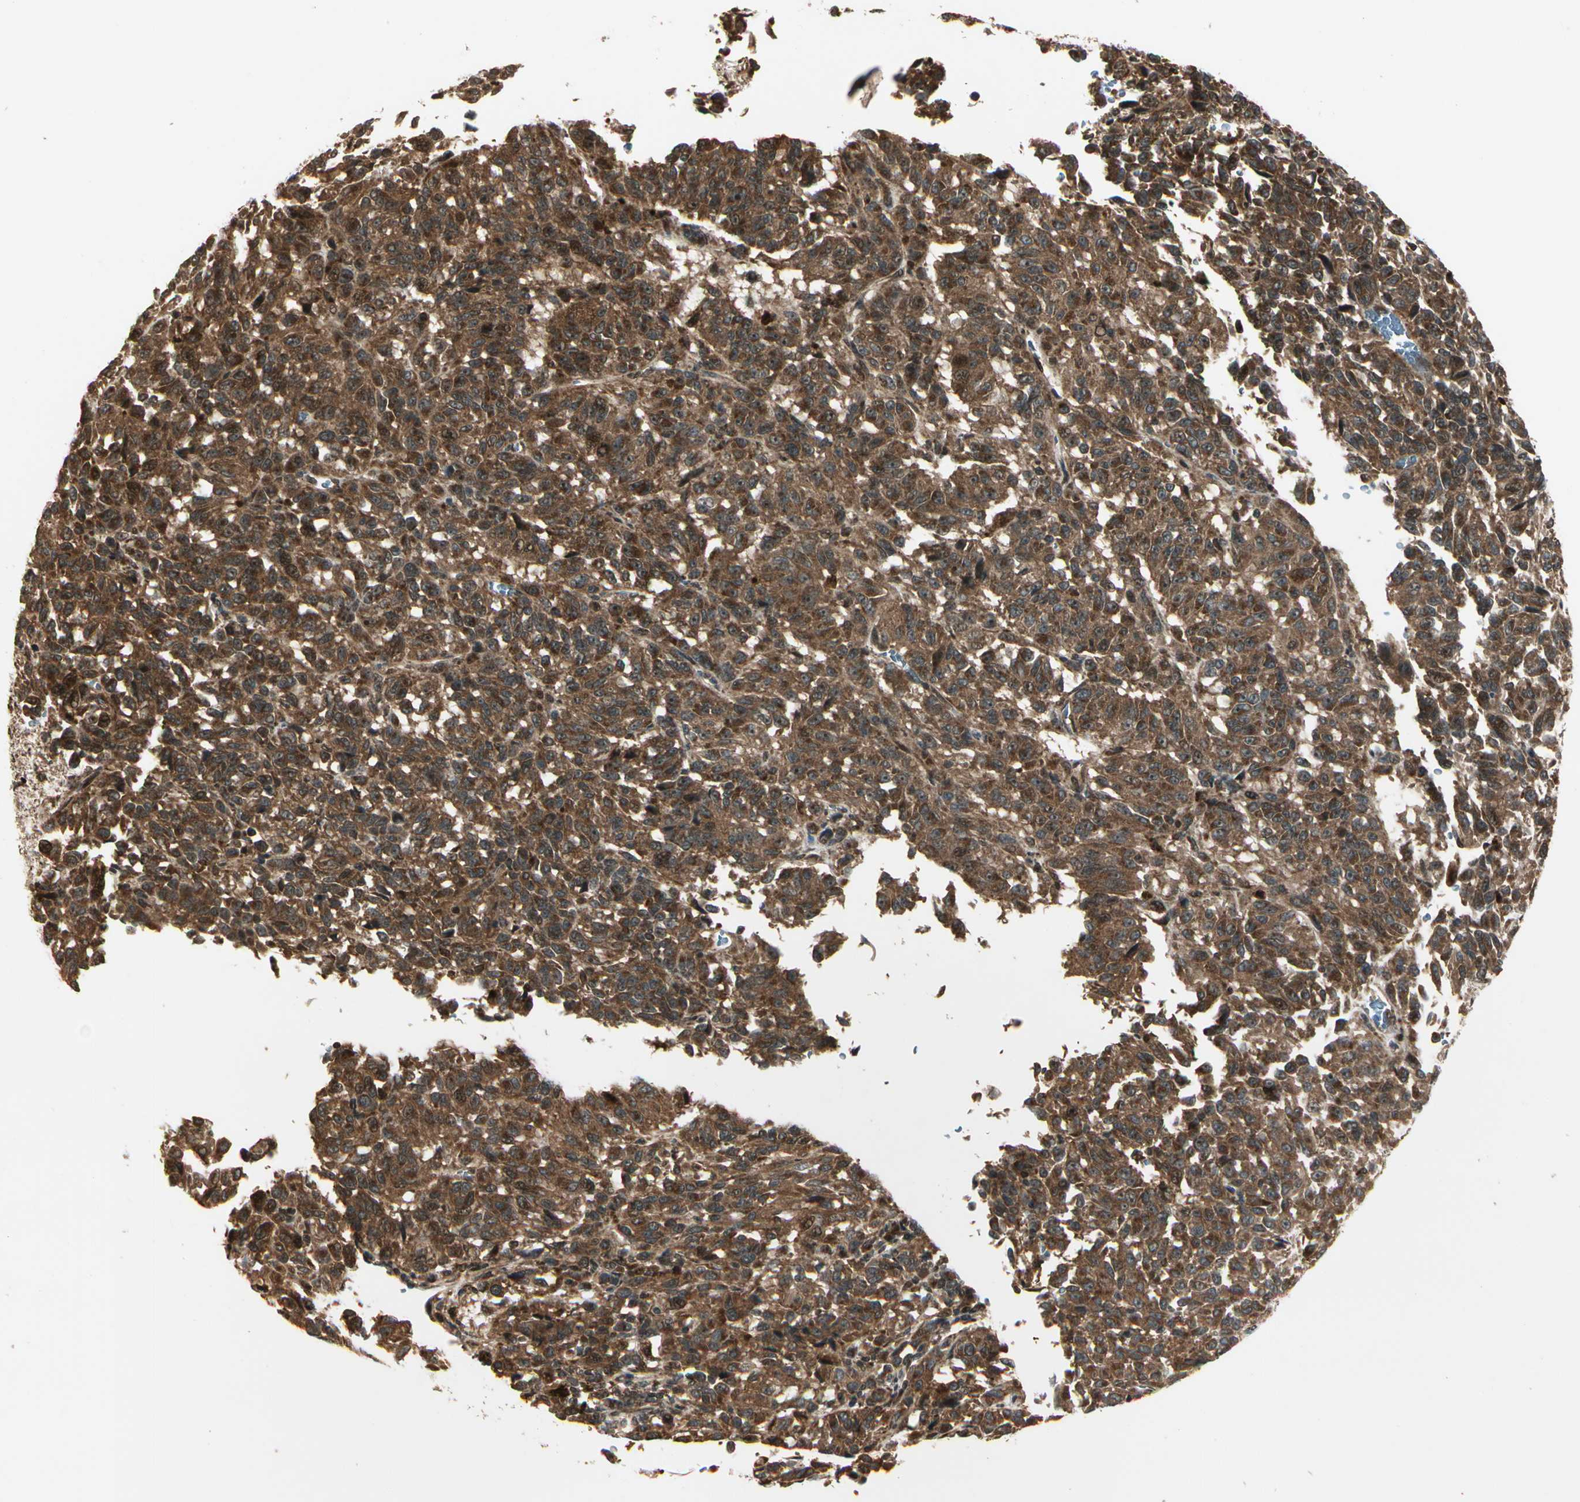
{"staining": {"intensity": "strong", "quantity": ">75%", "location": "cytoplasmic/membranous"}, "tissue": "melanoma", "cell_type": "Tumor cells", "image_type": "cancer", "snomed": [{"axis": "morphology", "description": "Malignant melanoma, Metastatic site"}, {"axis": "topography", "description": "Lung"}], "caption": "Protein expression analysis of human melanoma reveals strong cytoplasmic/membranous staining in approximately >75% of tumor cells.", "gene": "GLUL", "patient": {"sex": "male", "age": 64}}